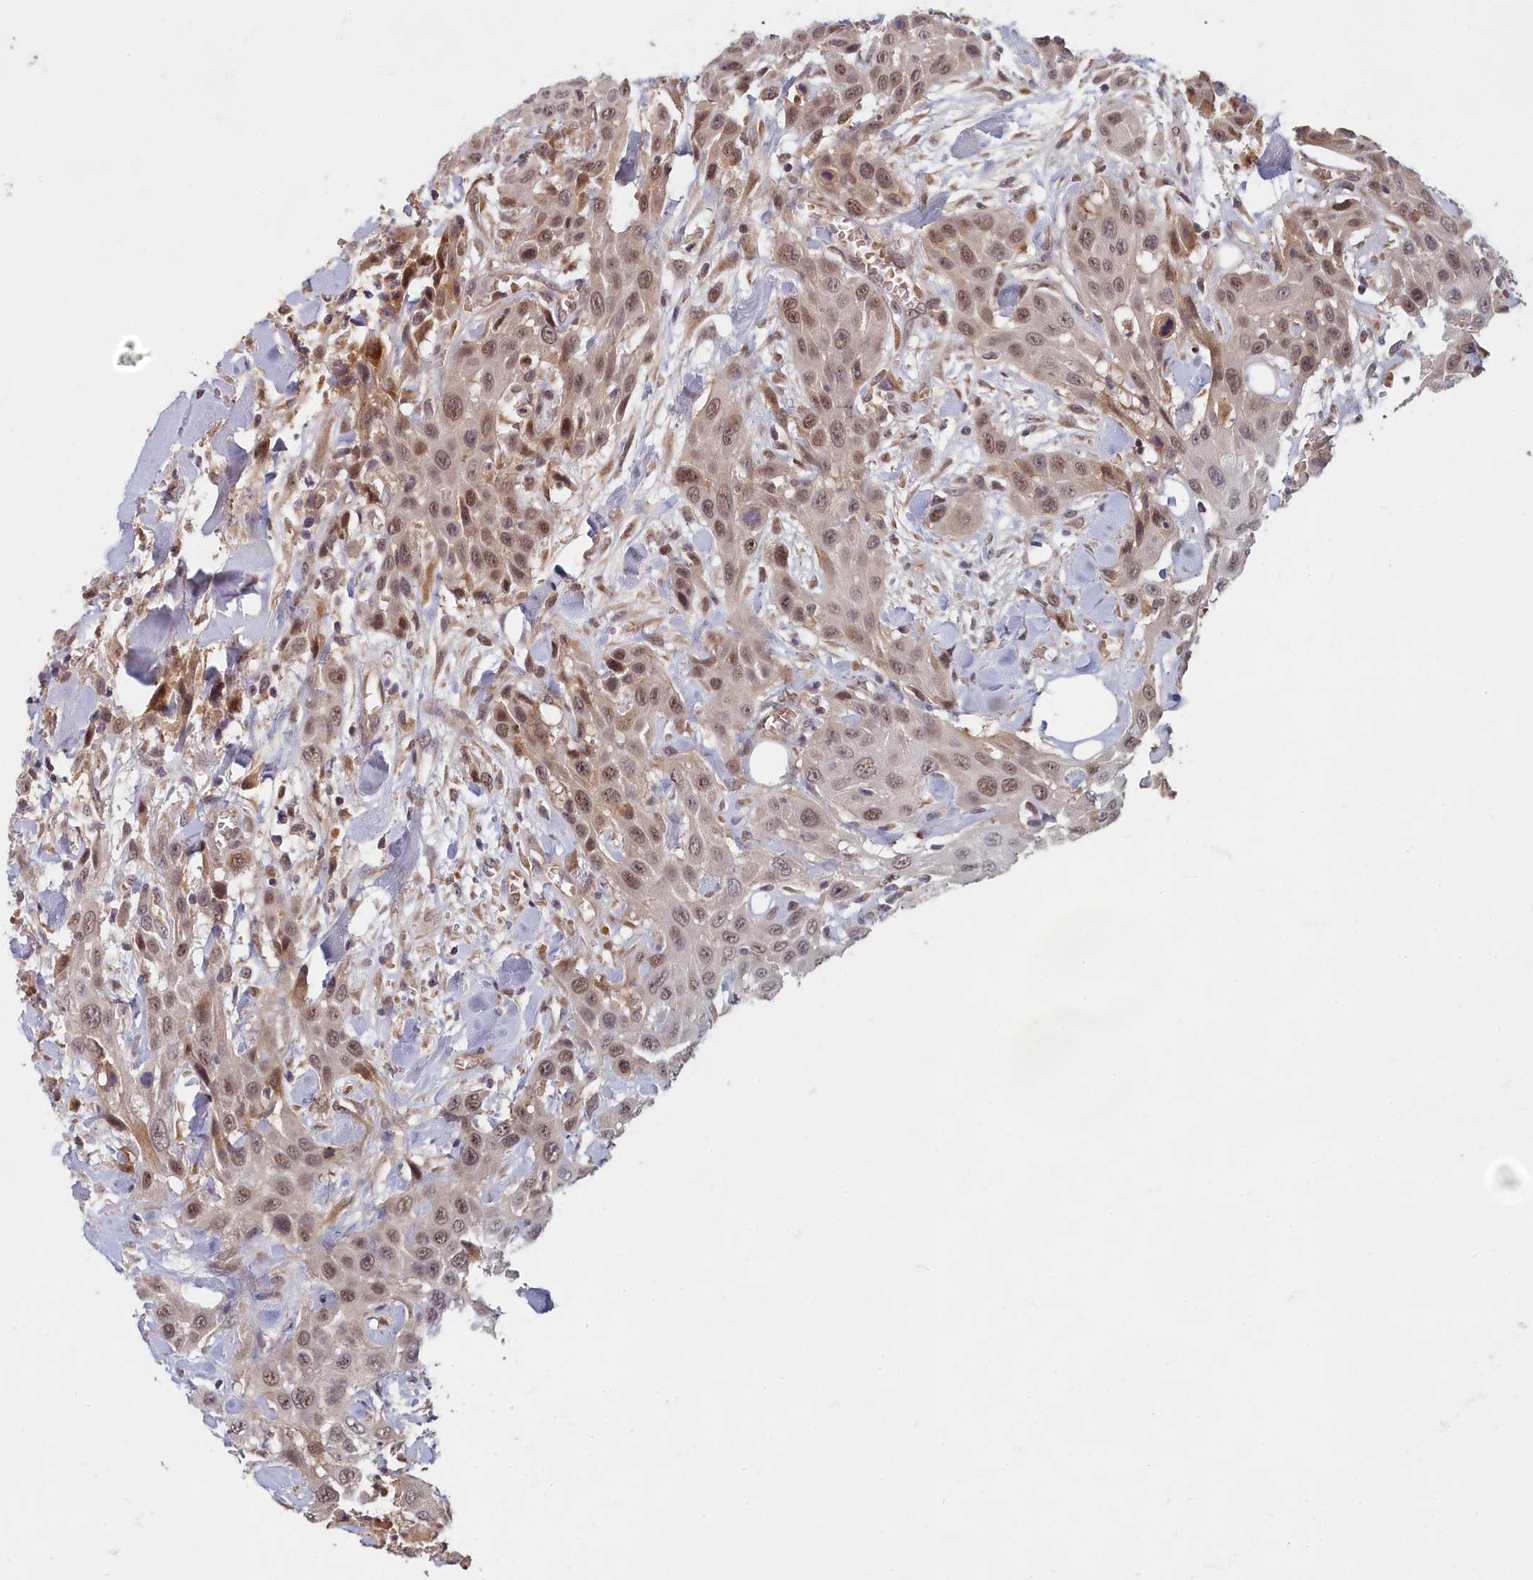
{"staining": {"intensity": "moderate", "quantity": ">75%", "location": "nuclear"}, "tissue": "head and neck cancer", "cell_type": "Tumor cells", "image_type": "cancer", "snomed": [{"axis": "morphology", "description": "Squamous cell carcinoma, NOS"}, {"axis": "topography", "description": "Head-Neck"}], "caption": "Human squamous cell carcinoma (head and neck) stained with a brown dye displays moderate nuclear positive staining in about >75% of tumor cells.", "gene": "EARS2", "patient": {"sex": "male", "age": 81}}